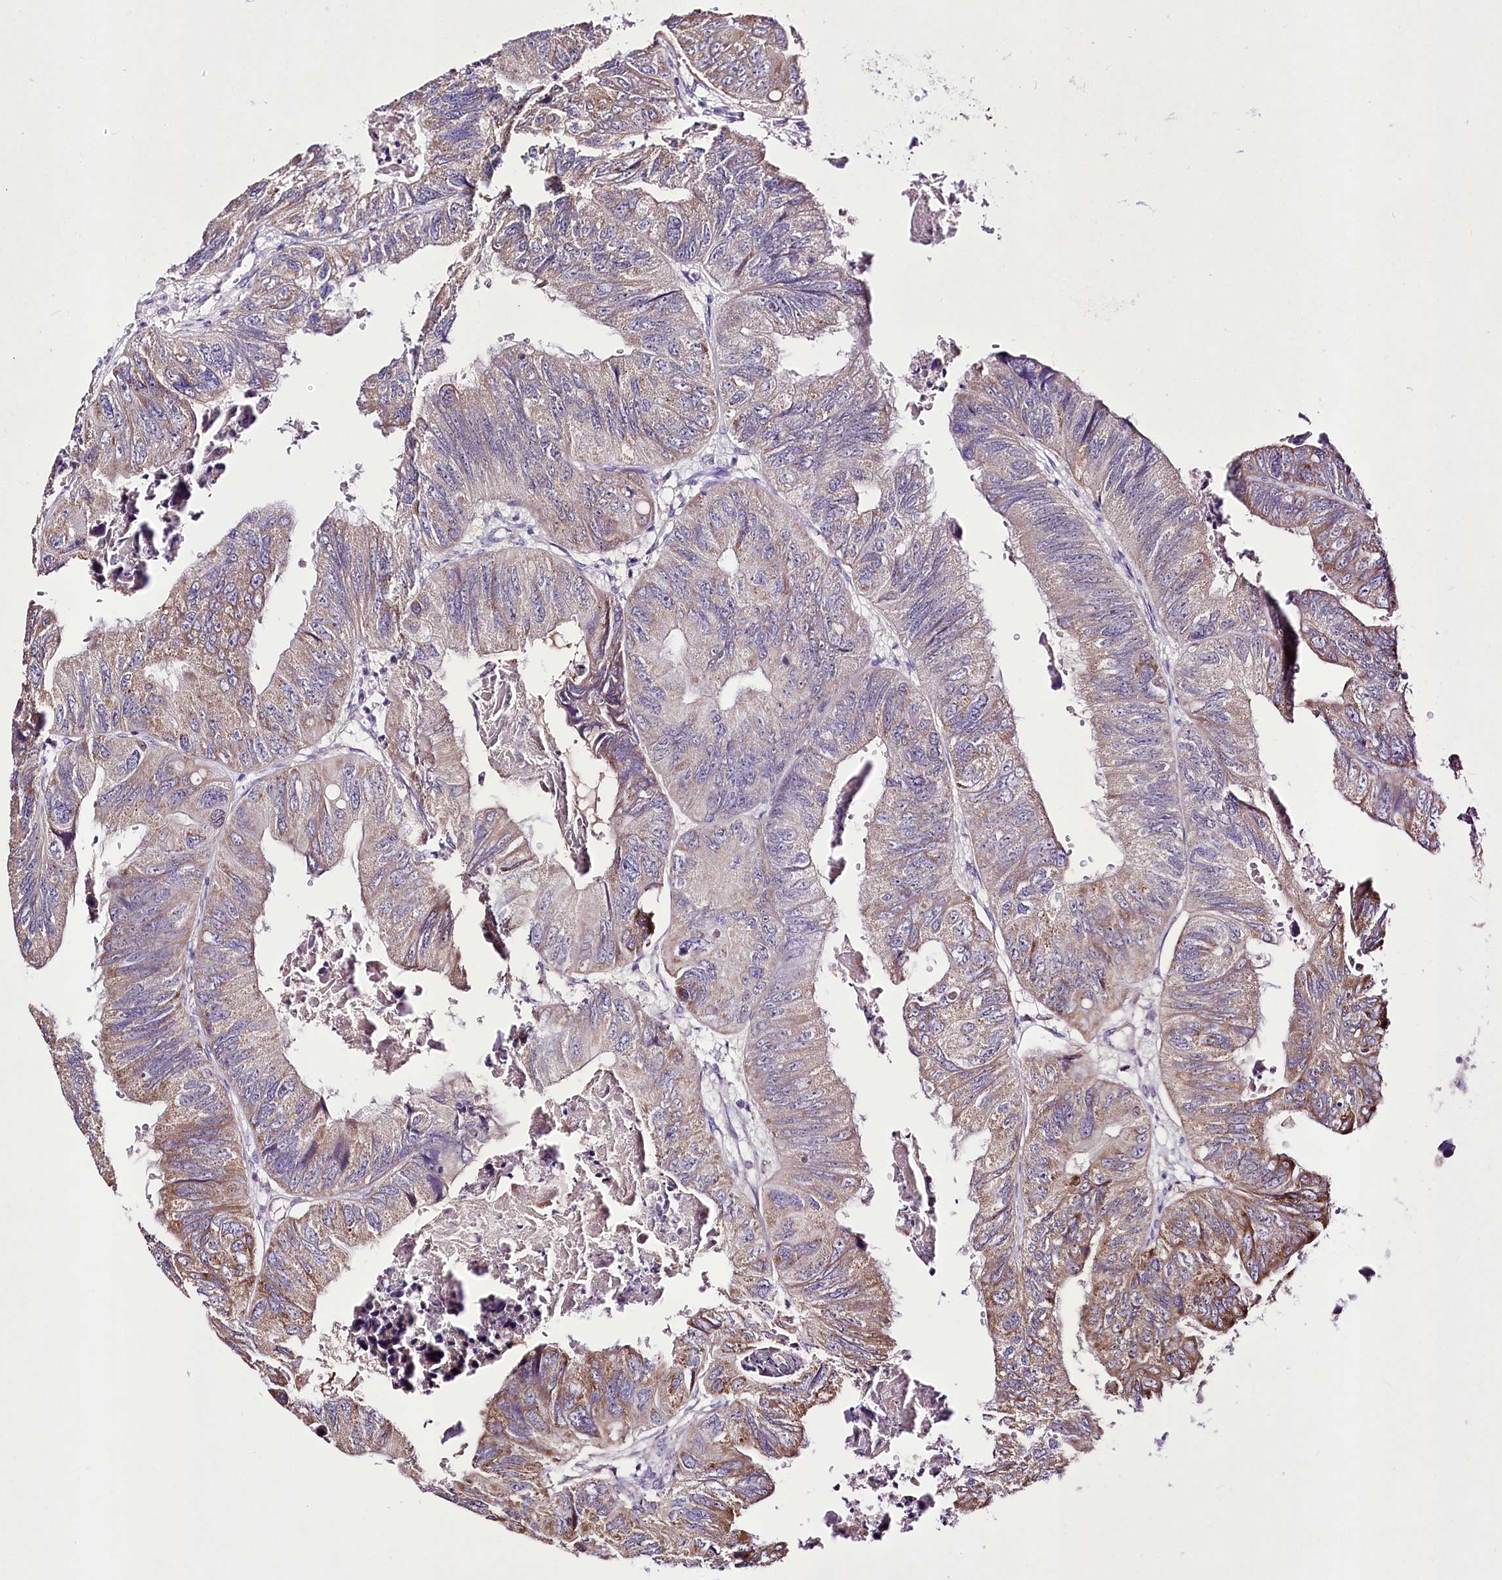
{"staining": {"intensity": "moderate", "quantity": "25%-75%", "location": "cytoplasmic/membranous"}, "tissue": "colorectal cancer", "cell_type": "Tumor cells", "image_type": "cancer", "snomed": [{"axis": "morphology", "description": "Adenocarcinoma, NOS"}, {"axis": "topography", "description": "Rectum"}], "caption": "Colorectal cancer (adenocarcinoma) stained with a brown dye exhibits moderate cytoplasmic/membranous positive staining in approximately 25%-75% of tumor cells.", "gene": "ATE1", "patient": {"sex": "male", "age": 63}}